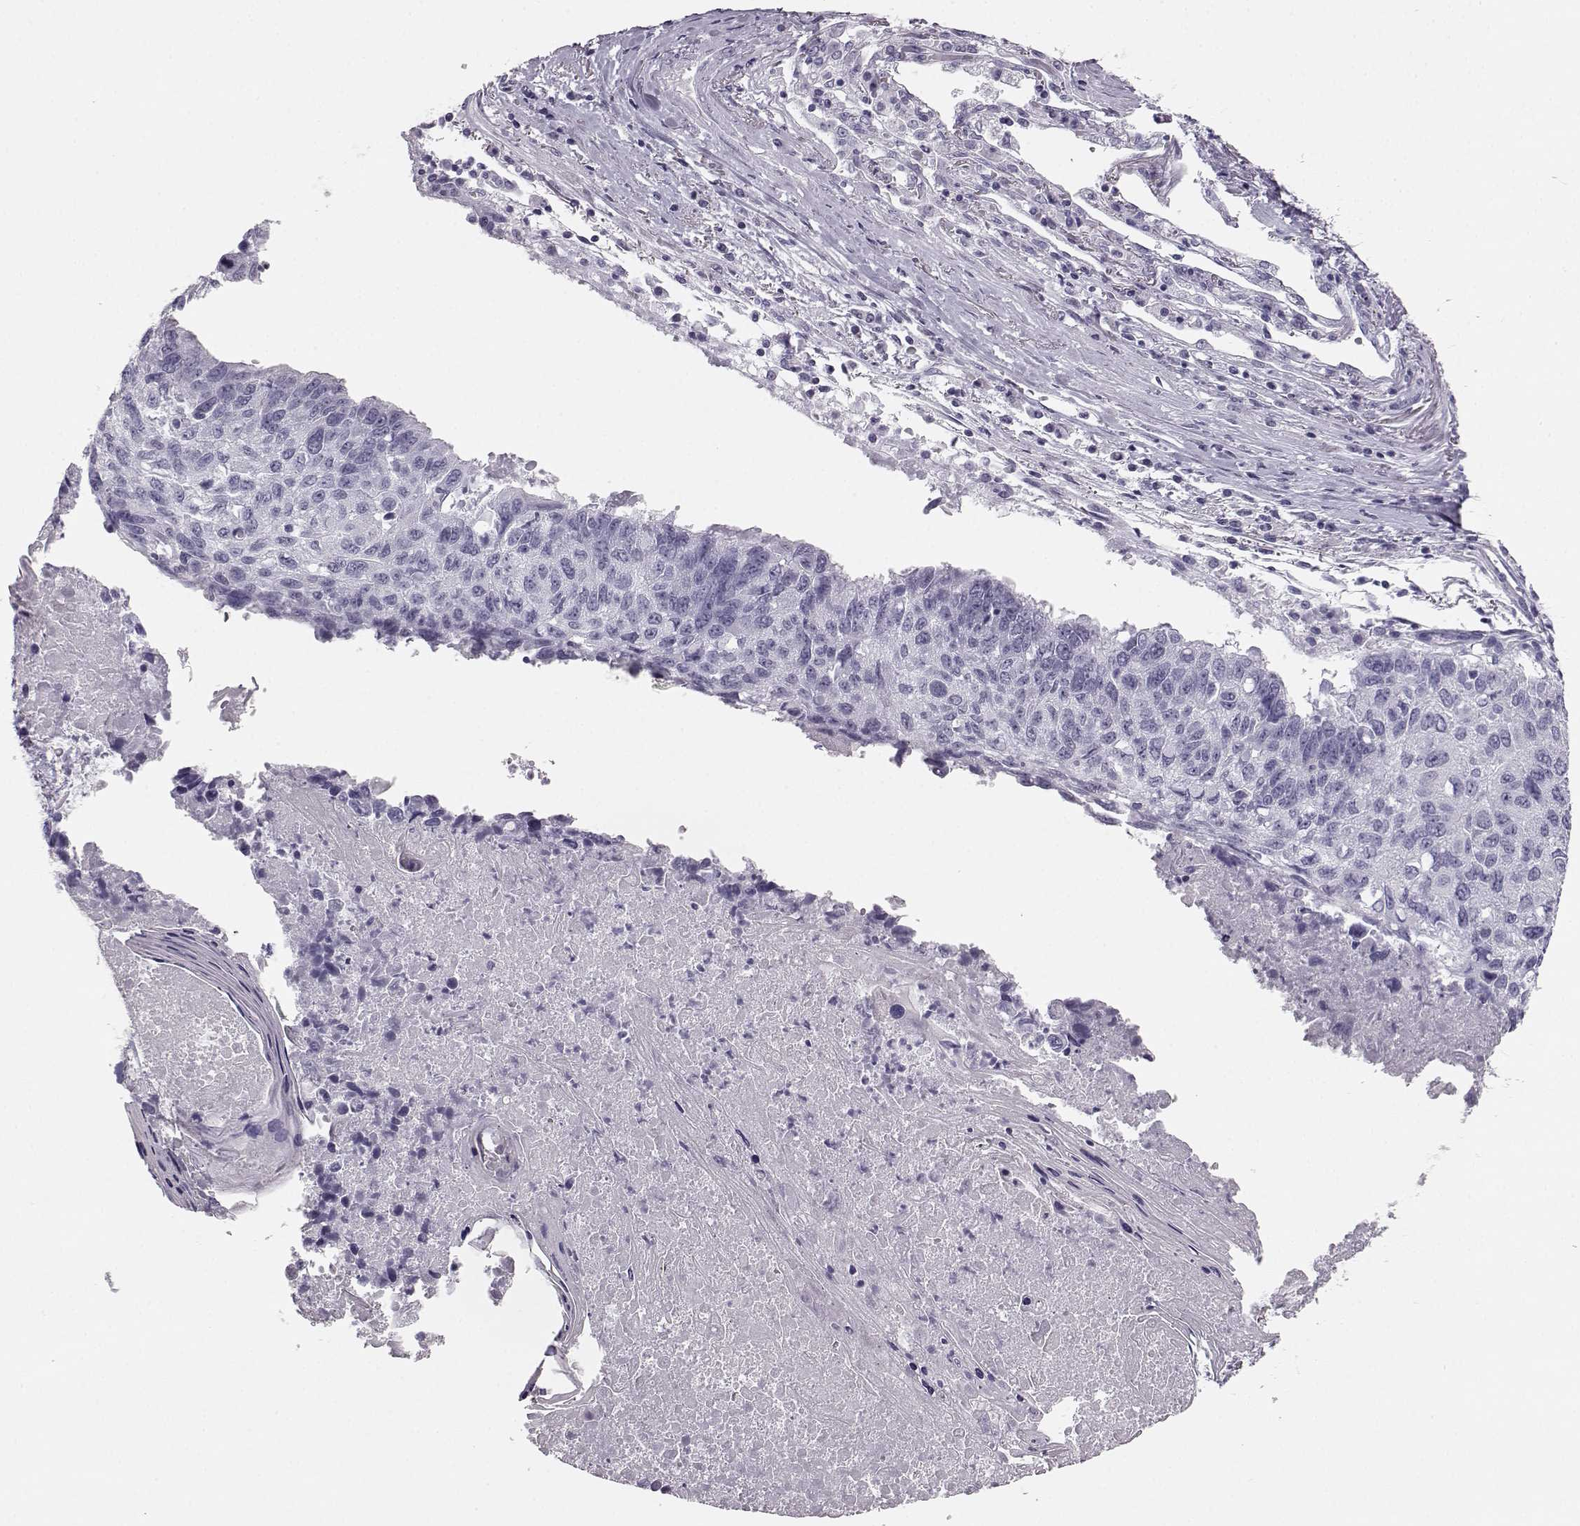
{"staining": {"intensity": "negative", "quantity": "none", "location": "none"}, "tissue": "lung cancer", "cell_type": "Tumor cells", "image_type": "cancer", "snomed": [{"axis": "morphology", "description": "Squamous cell carcinoma, NOS"}, {"axis": "topography", "description": "Lung"}], "caption": "Human lung cancer stained for a protein using IHC demonstrates no positivity in tumor cells.", "gene": "BFSP2", "patient": {"sex": "male", "age": 73}}